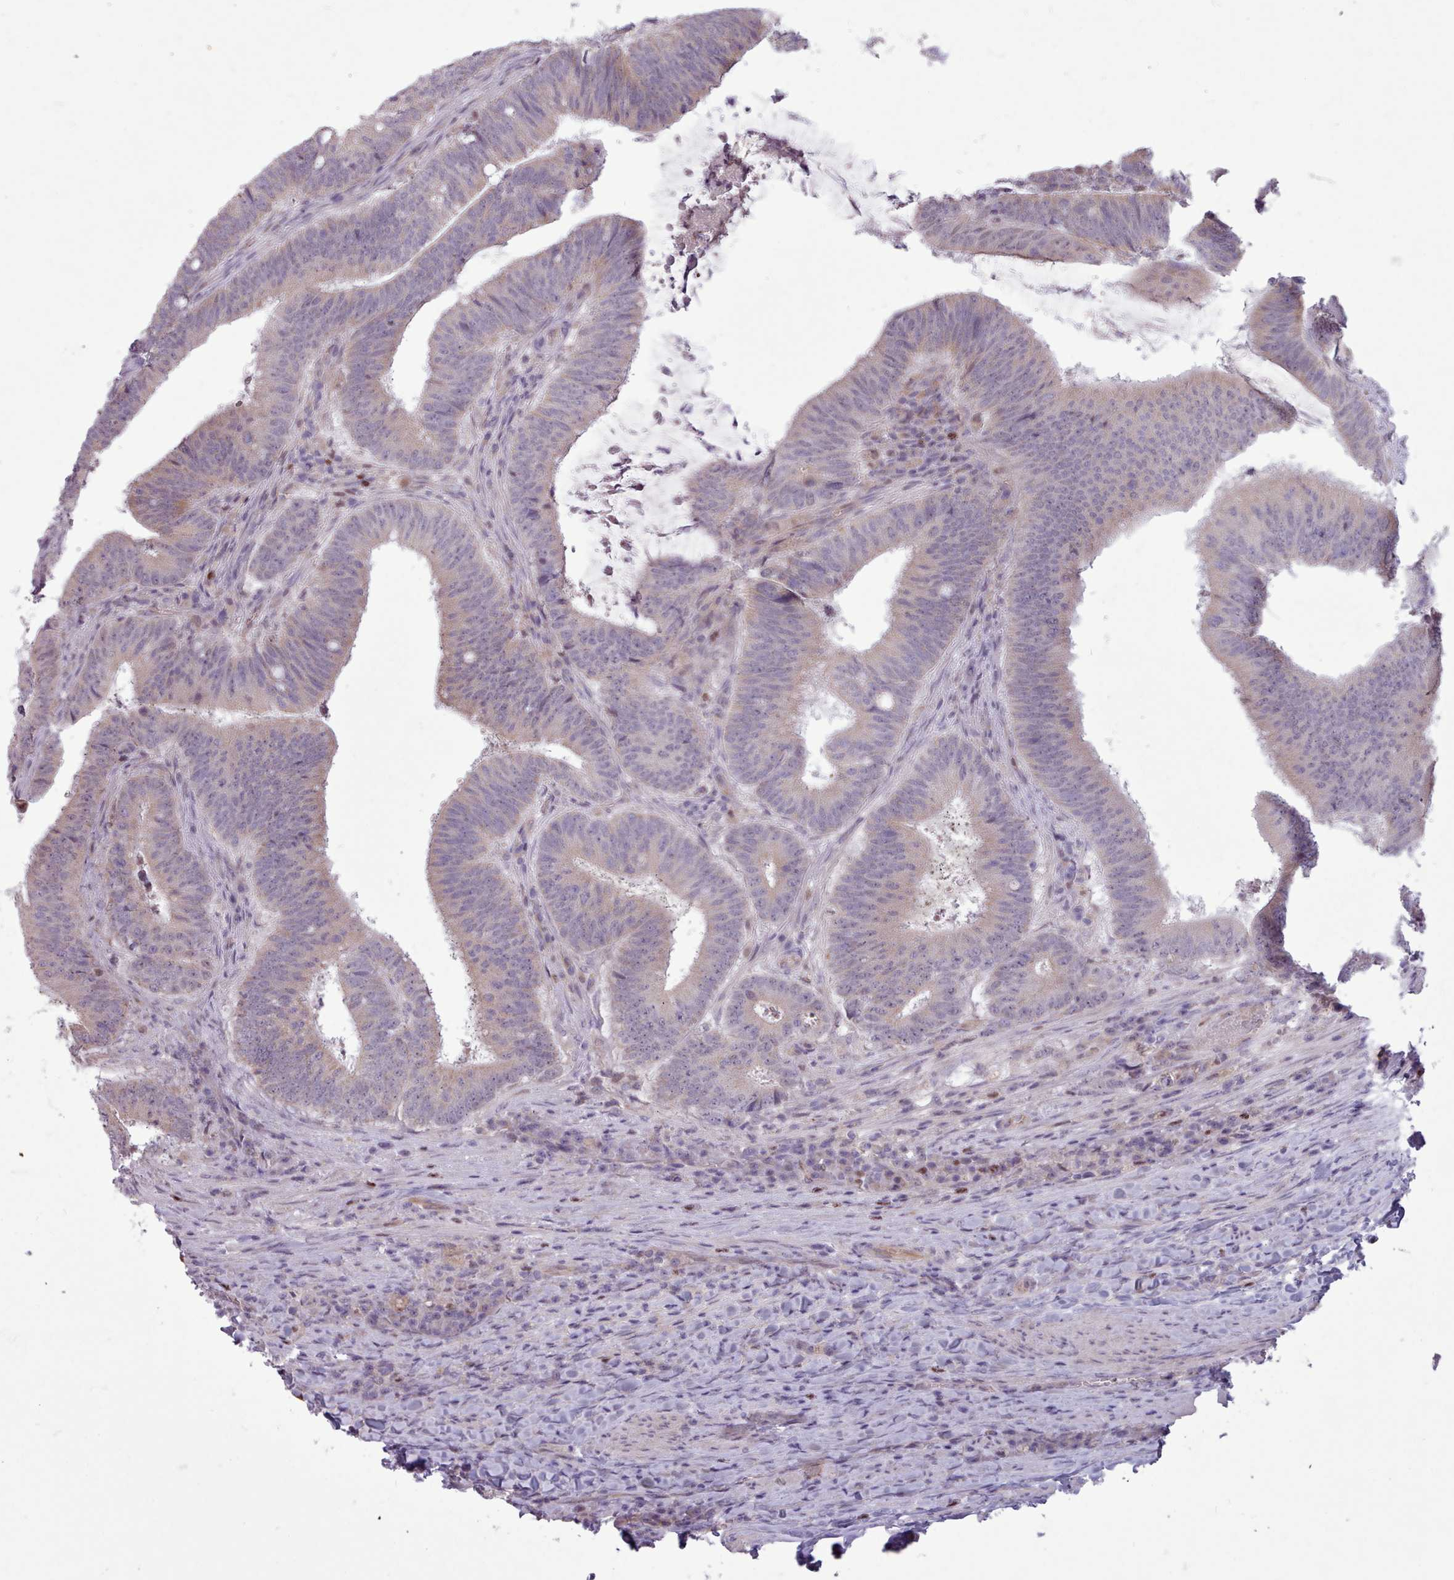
{"staining": {"intensity": "negative", "quantity": "none", "location": "none"}, "tissue": "colorectal cancer", "cell_type": "Tumor cells", "image_type": "cancer", "snomed": [{"axis": "morphology", "description": "Adenocarcinoma, NOS"}, {"axis": "topography", "description": "Colon"}], "caption": "Immunohistochemical staining of adenocarcinoma (colorectal) displays no significant staining in tumor cells. (DAB immunohistochemistry (IHC), high magnification).", "gene": "SLURP1", "patient": {"sex": "female", "age": 43}}